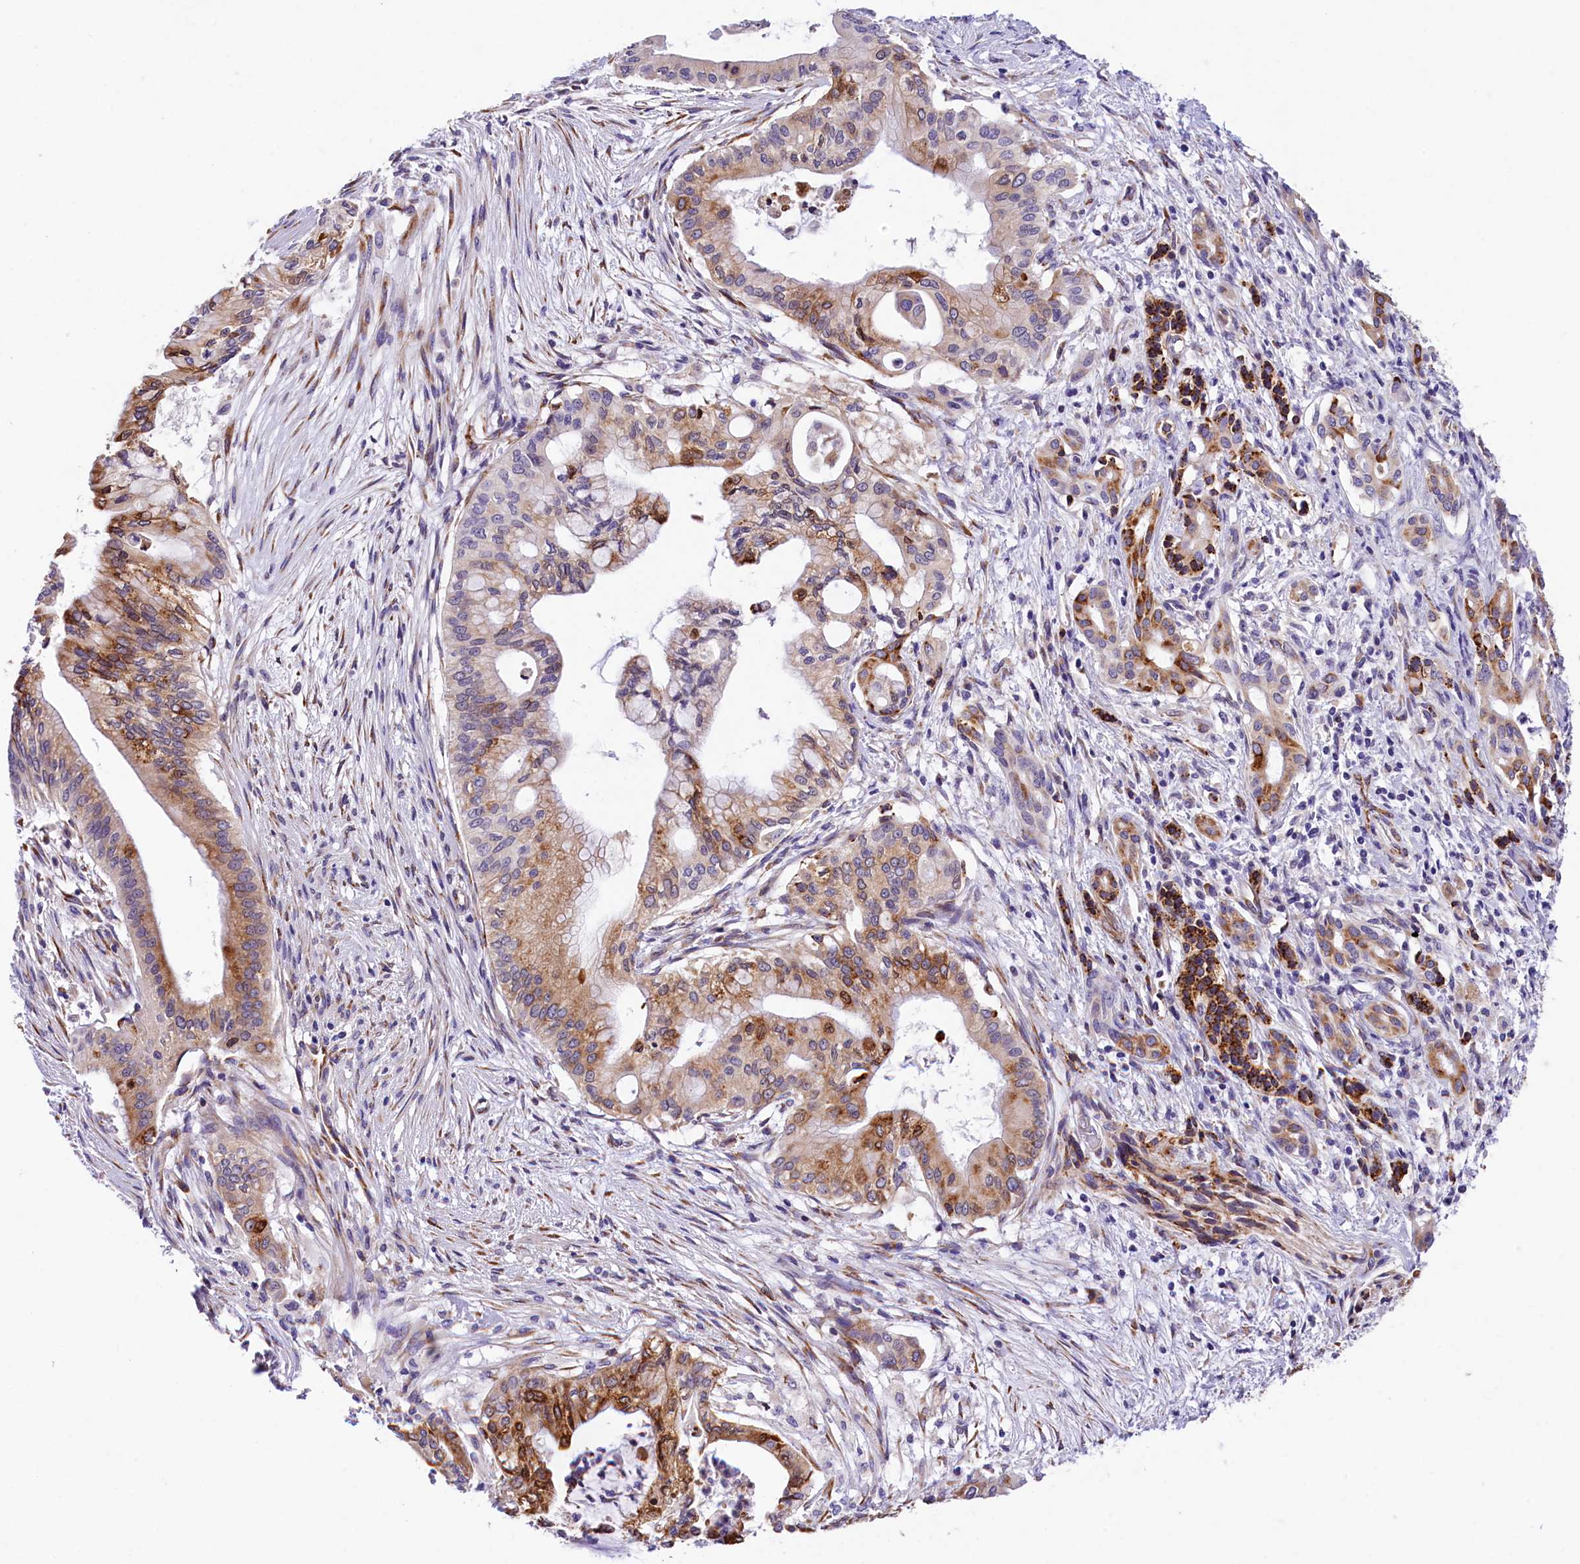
{"staining": {"intensity": "strong", "quantity": "25%-75%", "location": "cytoplasmic/membranous"}, "tissue": "pancreatic cancer", "cell_type": "Tumor cells", "image_type": "cancer", "snomed": [{"axis": "morphology", "description": "Adenocarcinoma, NOS"}, {"axis": "topography", "description": "Pancreas"}], "caption": "Pancreatic adenocarcinoma stained with a protein marker displays strong staining in tumor cells.", "gene": "ITGA1", "patient": {"sex": "male", "age": 46}}